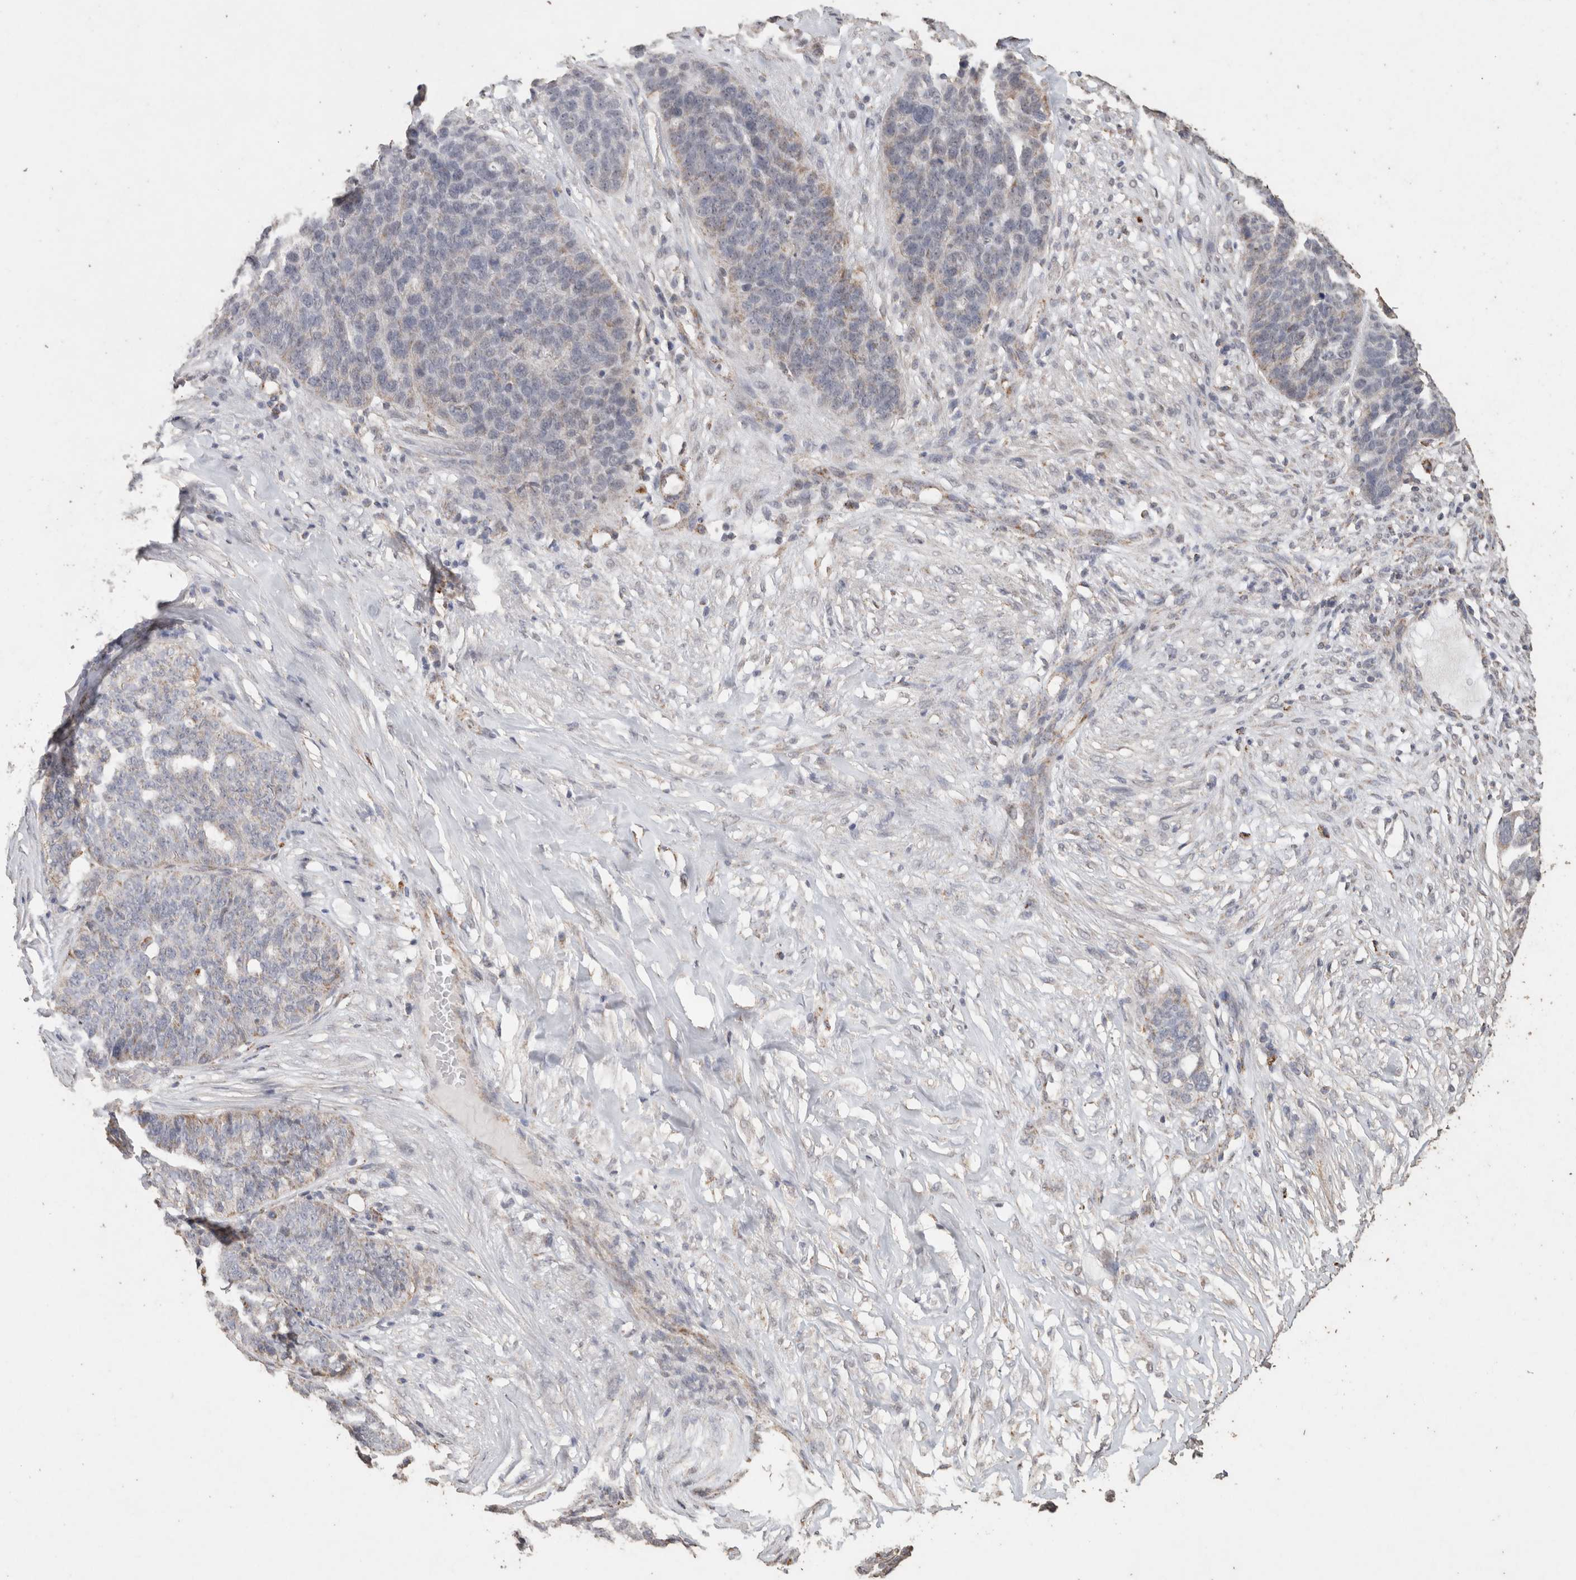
{"staining": {"intensity": "weak", "quantity": "<25%", "location": "cytoplasmic/membranous"}, "tissue": "ovarian cancer", "cell_type": "Tumor cells", "image_type": "cancer", "snomed": [{"axis": "morphology", "description": "Cystadenocarcinoma, serous, NOS"}, {"axis": "topography", "description": "Ovary"}], "caption": "DAB (3,3'-diaminobenzidine) immunohistochemical staining of serous cystadenocarcinoma (ovarian) displays no significant staining in tumor cells.", "gene": "ACADM", "patient": {"sex": "female", "age": 59}}